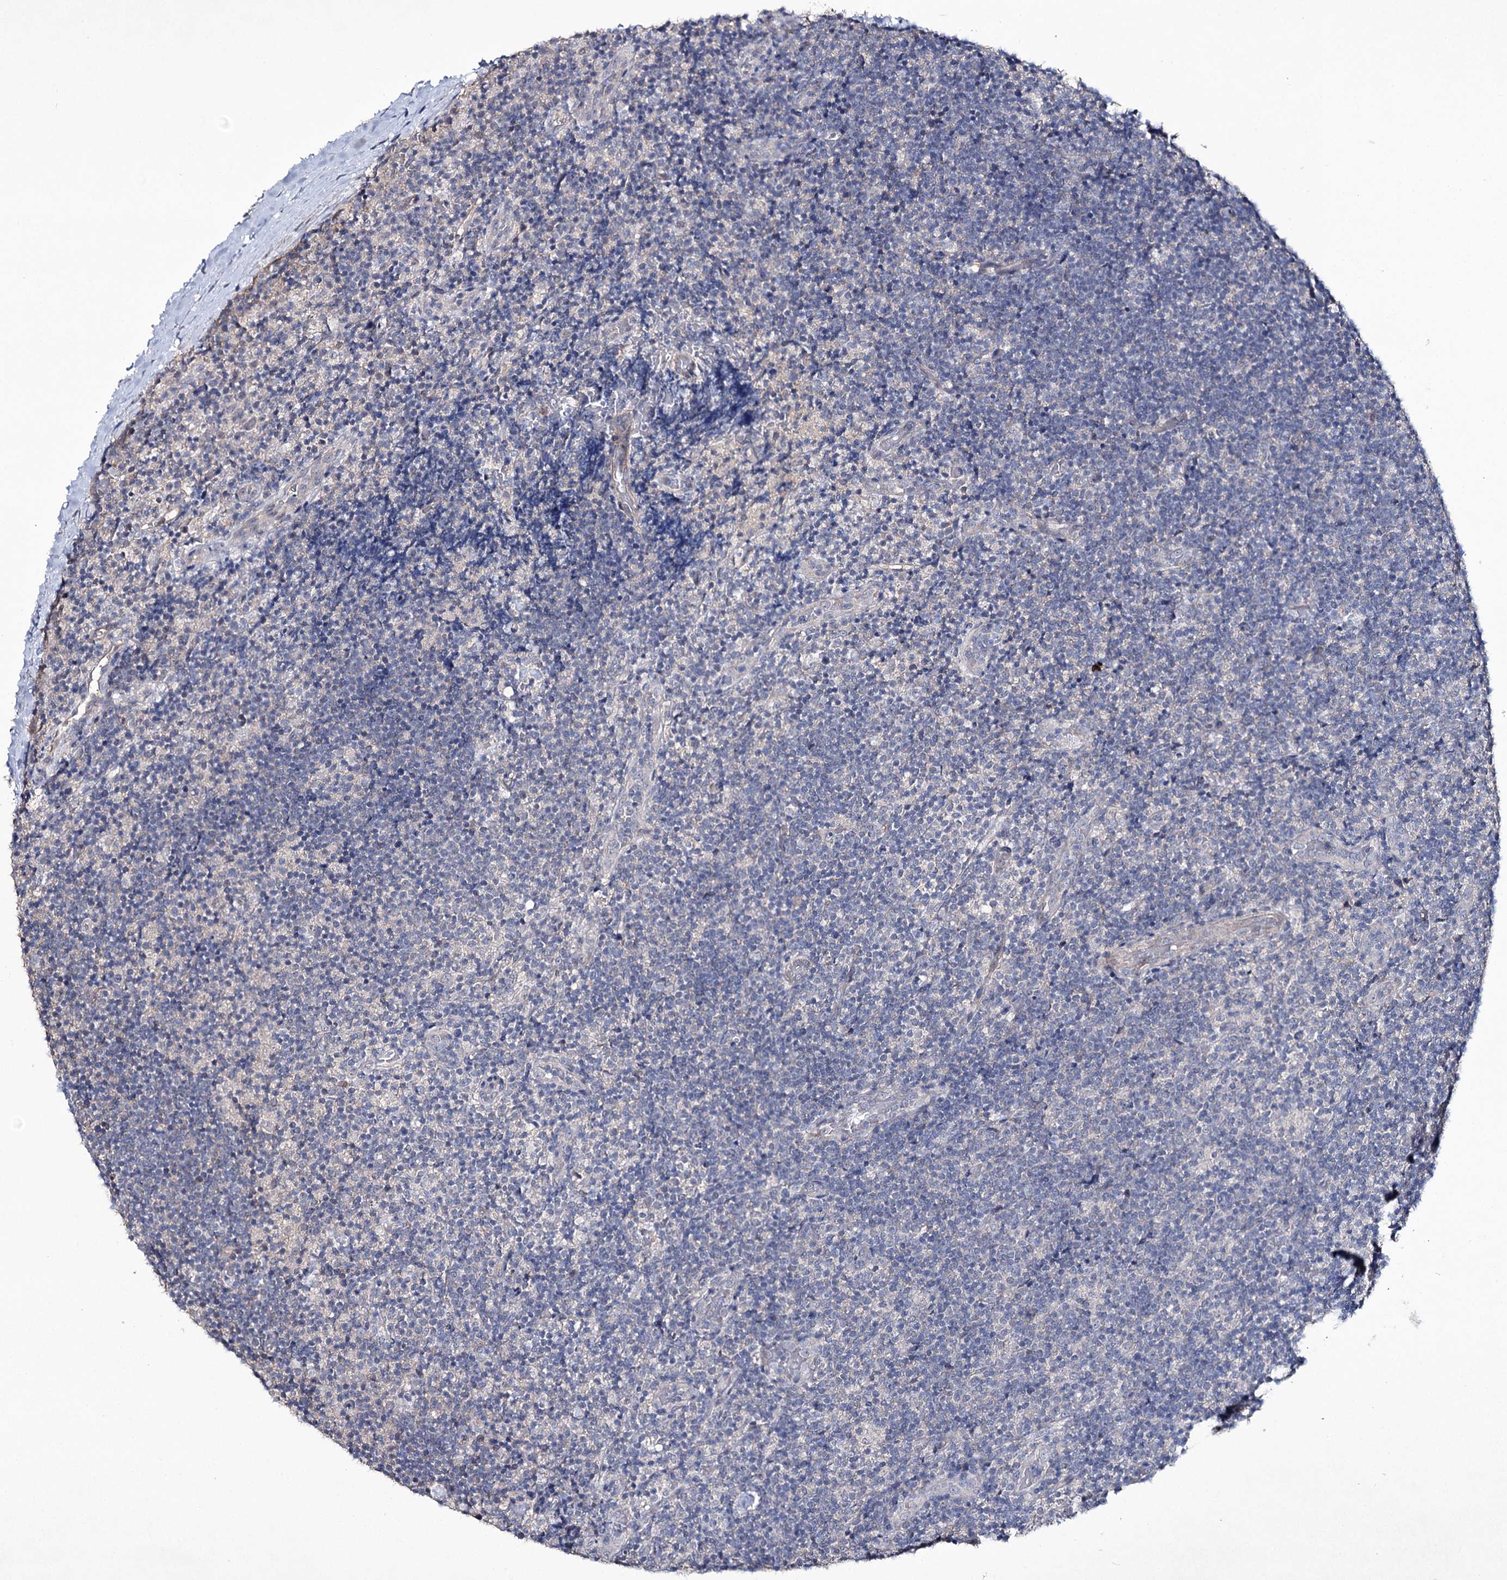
{"staining": {"intensity": "negative", "quantity": "none", "location": "none"}, "tissue": "lymphoma", "cell_type": "Tumor cells", "image_type": "cancer", "snomed": [{"axis": "morphology", "description": "Hodgkin's disease, NOS"}, {"axis": "topography", "description": "Lymph node"}], "caption": "Tumor cells are negative for protein expression in human Hodgkin's disease.", "gene": "SEMA4G", "patient": {"sex": "female", "age": 57}}